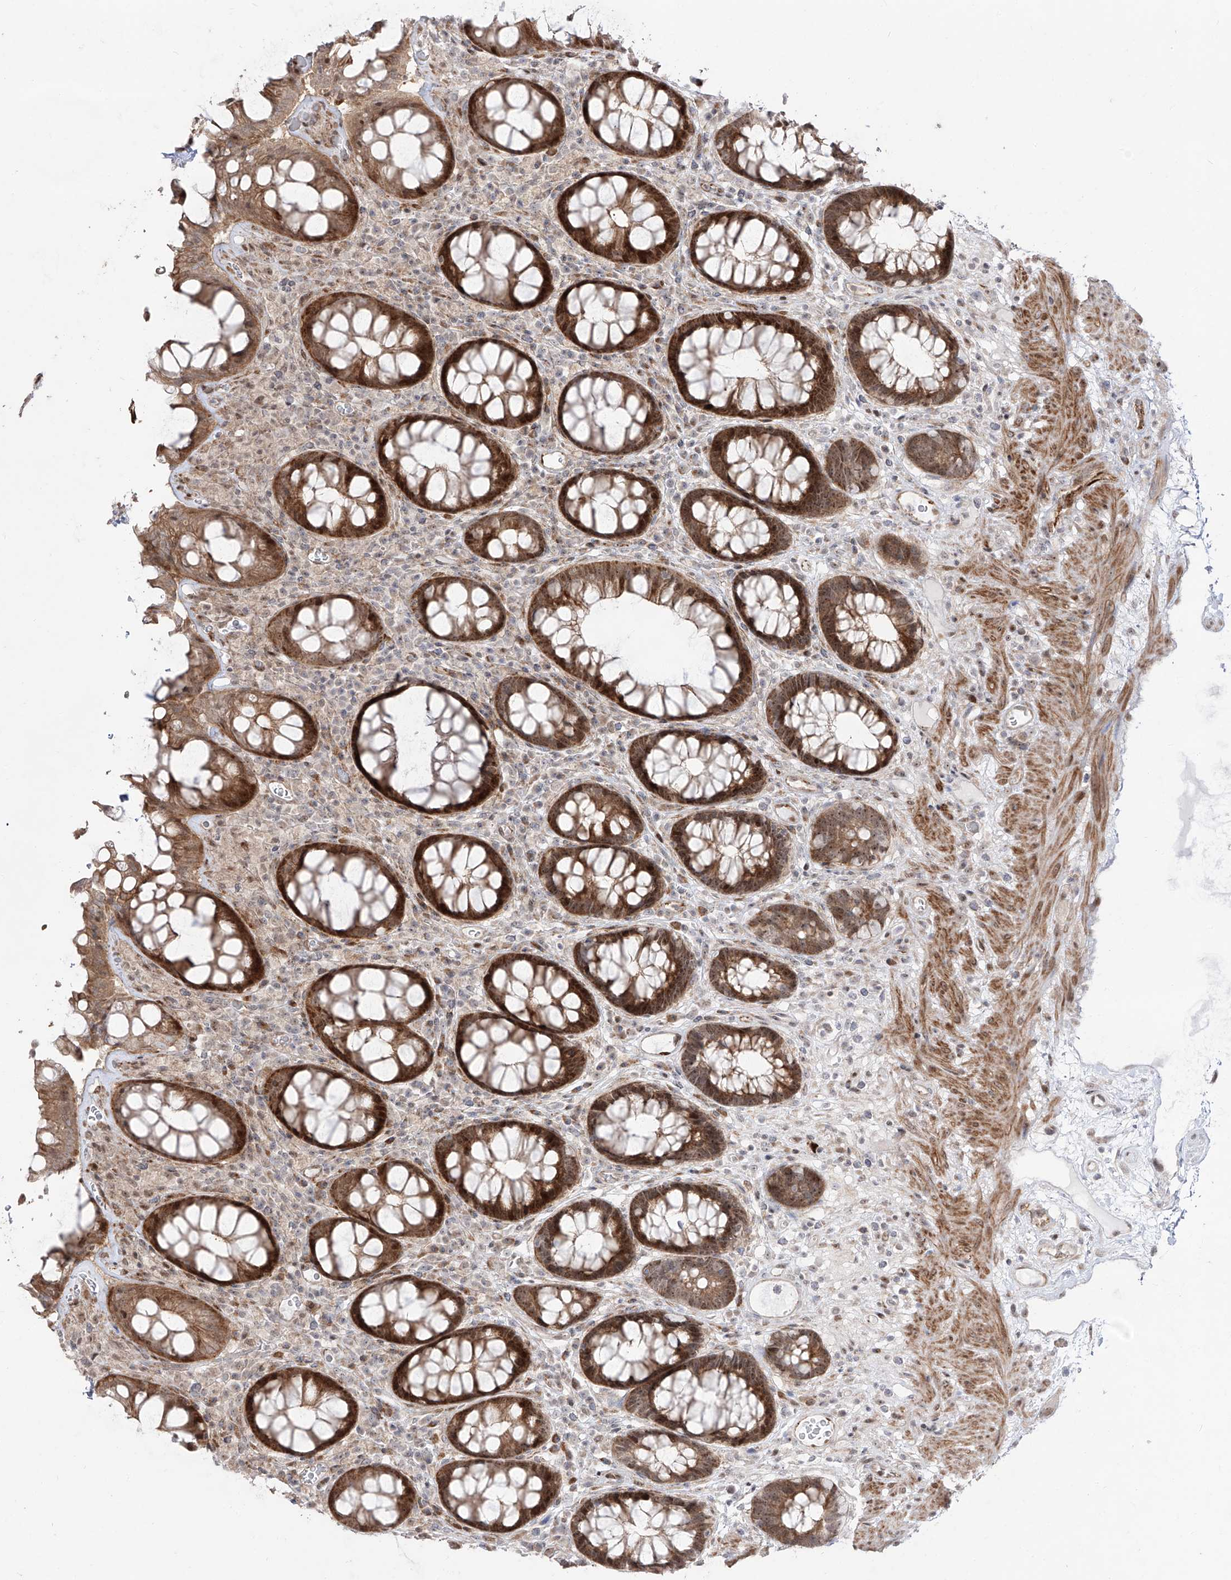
{"staining": {"intensity": "strong", "quantity": ">75%", "location": "cytoplasmic/membranous,nuclear"}, "tissue": "rectum", "cell_type": "Glandular cells", "image_type": "normal", "snomed": [{"axis": "morphology", "description": "Normal tissue, NOS"}, {"axis": "topography", "description": "Rectum"}], "caption": "An immunohistochemistry photomicrograph of benign tissue is shown. Protein staining in brown labels strong cytoplasmic/membranous,nuclear positivity in rectum within glandular cells.", "gene": "ZNF180", "patient": {"sex": "male", "age": 64}}